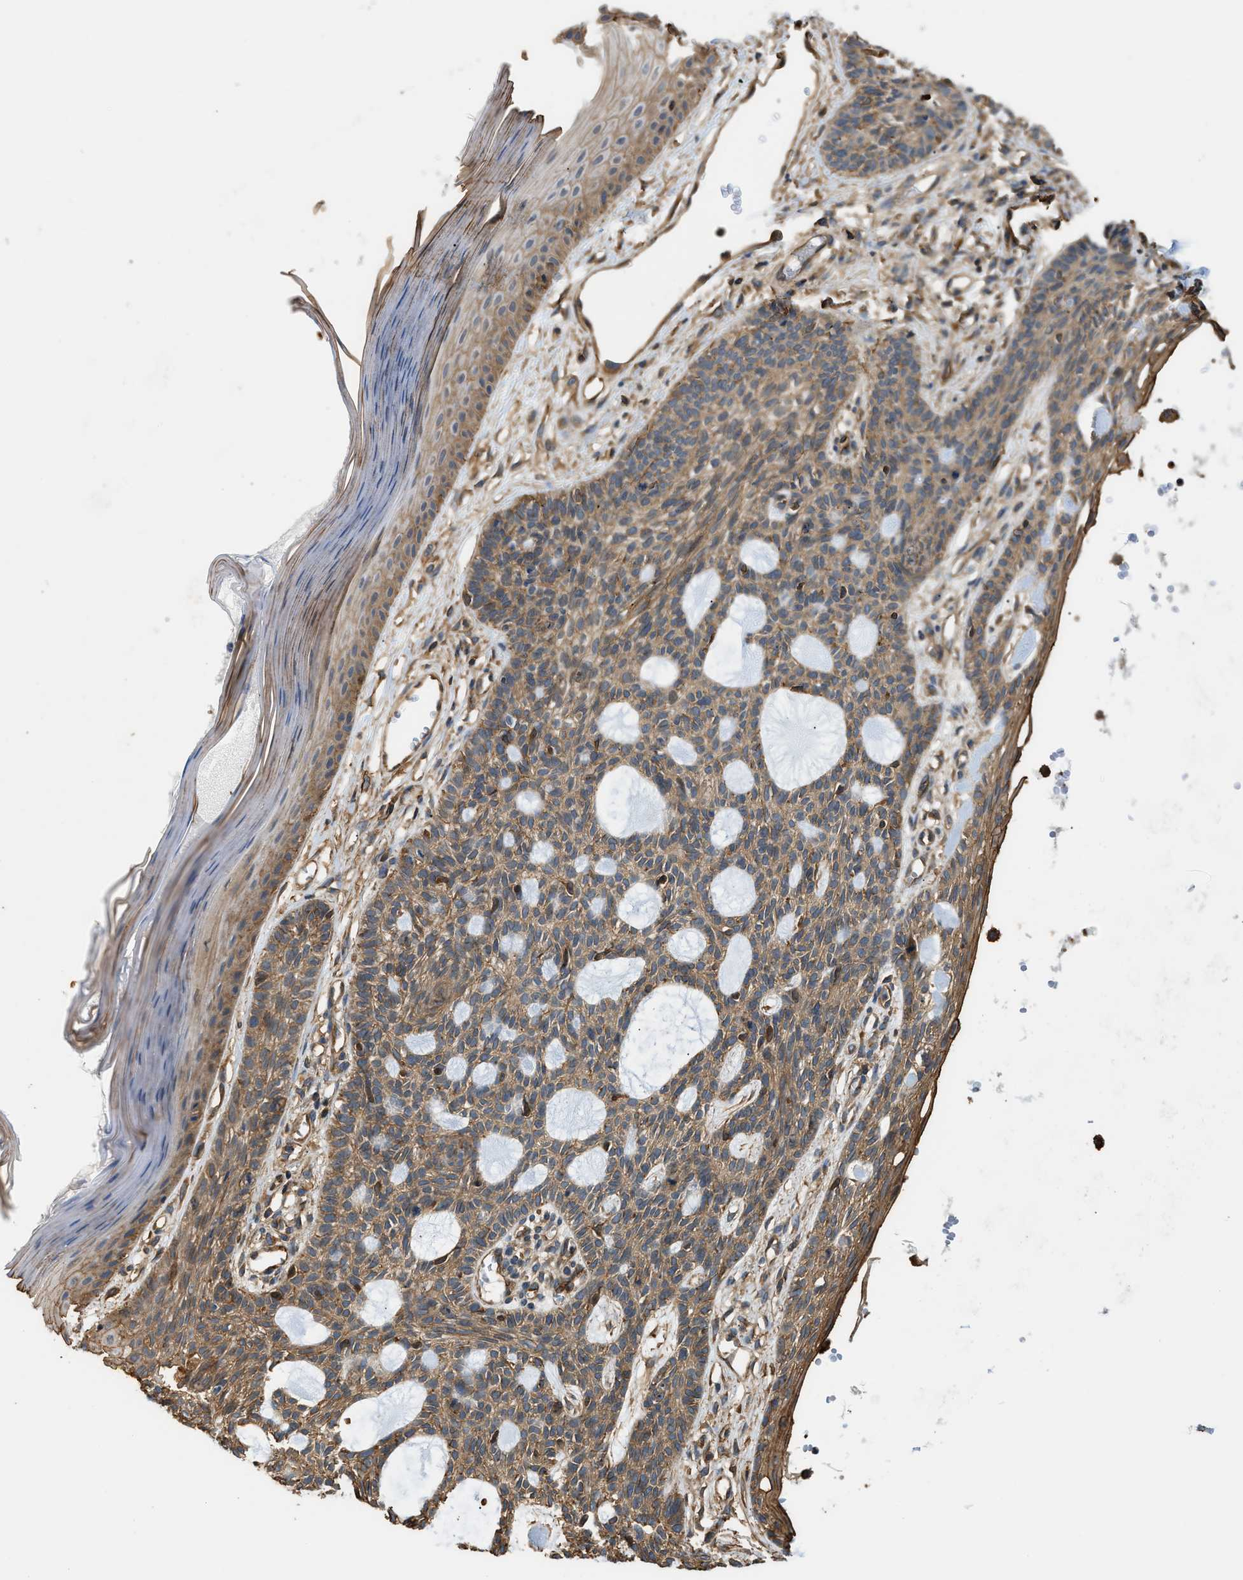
{"staining": {"intensity": "moderate", "quantity": ">75%", "location": "cytoplasmic/membranous"}, "tissue": "skin cancer", "cell_type": "Tumor cells", "image_type": "cancer", "snomed": [{"axis": "morphology", "description": "Basal cell carcinoma"}, {"axis": "topography", "description": "Skin"}], "caption": "DAB (3,3'-diaminobenzidine) immunohistochemical staining of skin basal cell carcinoma shows moderate cytoplasmic/membranous protein positivity in approximately >75% of tumor cells.", "gene": "DDHD2", "patient": {"sex": "male", "age": 67}}